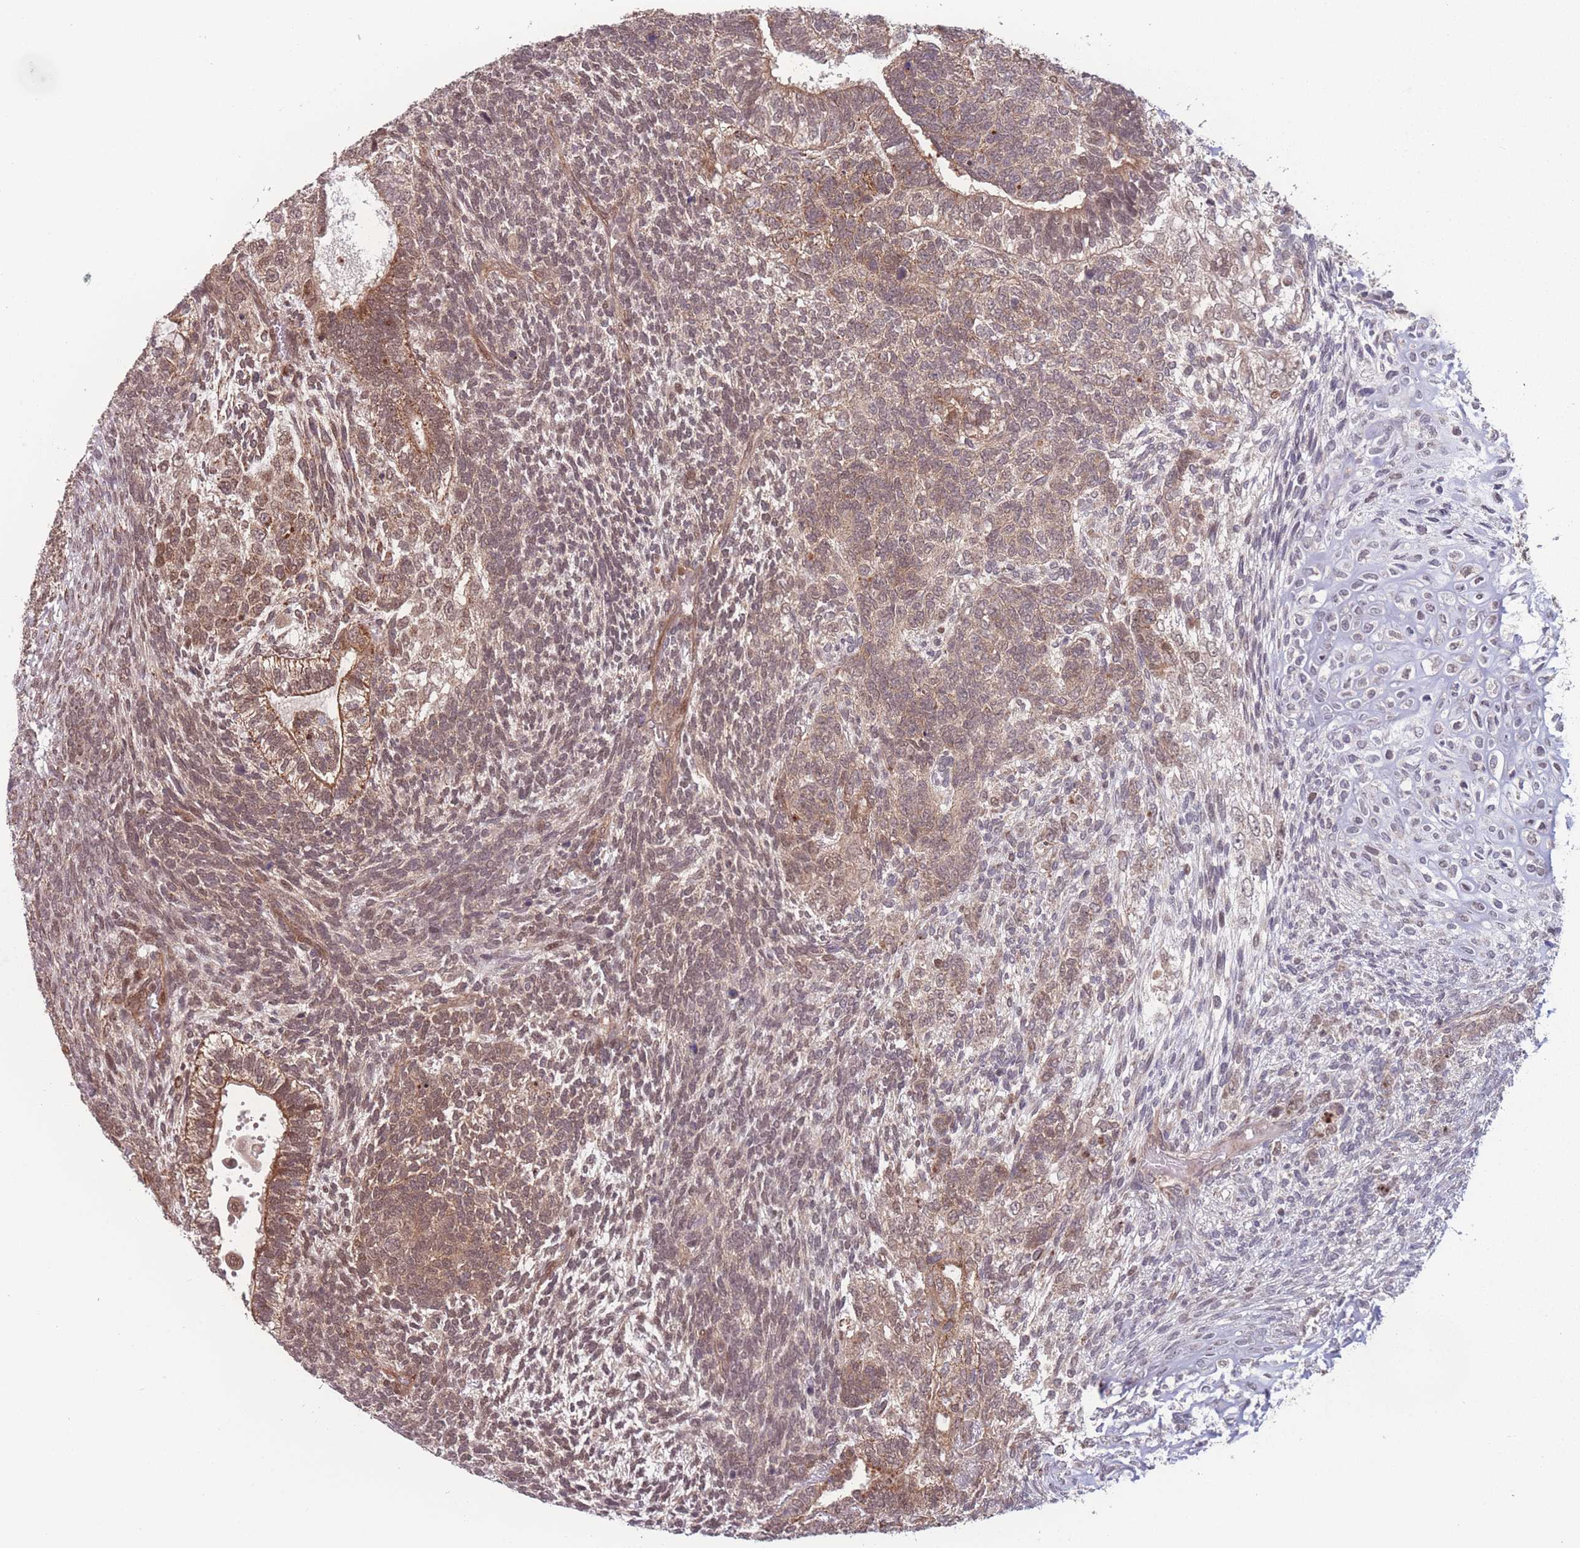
{"staining": {"intensity": "moderate", "quantity": ">75%", "location": "cytoplasmic/membranous,nuclear"}, "tissue": "testis cancer", "cell_type": "Tumor cells", "image_type": "cancer", "snomed": [{"axis": "morphology", "description": "Carcinoma, Embryonal, NOS"}, {"axis": "topography", "description": "Testis"}], "caption": "Testis cancer (embryonal carcinoma) was stained to show a protein in brown. There is medium levels of moderate cytoplasmic/membranous and nuclear expression in about >75% of tumor cells.", "gene": "RPS18", "patient": {"sex": "male", "age": 23}}